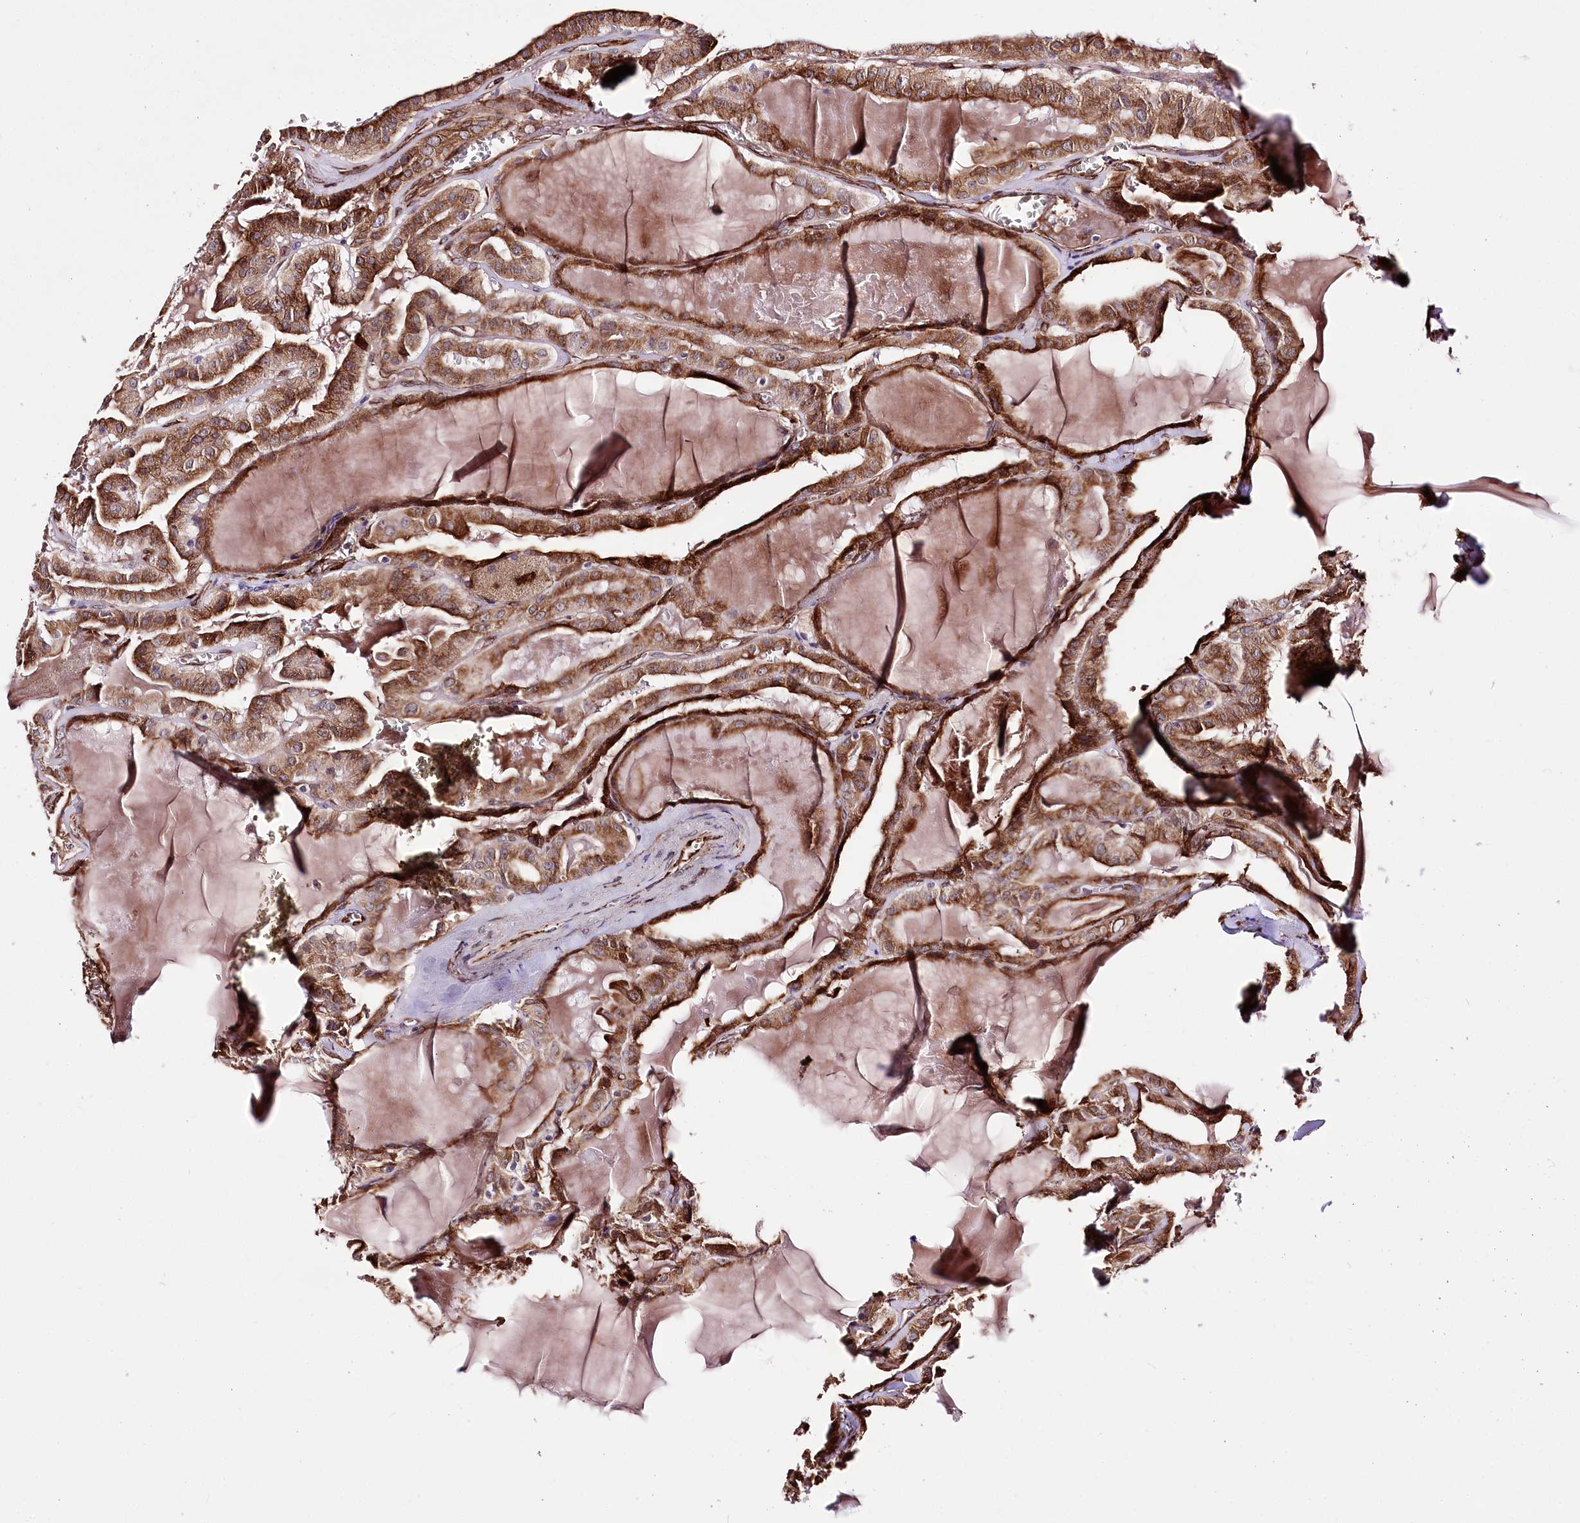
{"staining": {"intensity": "moderate", "quantity": ">75%", "location": "cytoplasmic/membranous"}, "tissue": "thyroid cancer", "cell_type": "Tumor cells", "image_type": "cancer", "snomed": [{"axis": "morphology", "description": "Papillary adenocarcinoma, NOS"}, {"axis": "topography", "description": "Thyroid gland"}], "caption": "Immunohistochemical staining of thyroid cancer (papillary adenocarcinoma) reveals moderate cytoplasmic/membranous protein expression in approximately >75% of tumor cells. (Brightfield microscopy of DAB IHC at high magnification).", "gene": "WWC1", "patient": {"sex": "male", "age": 52}}